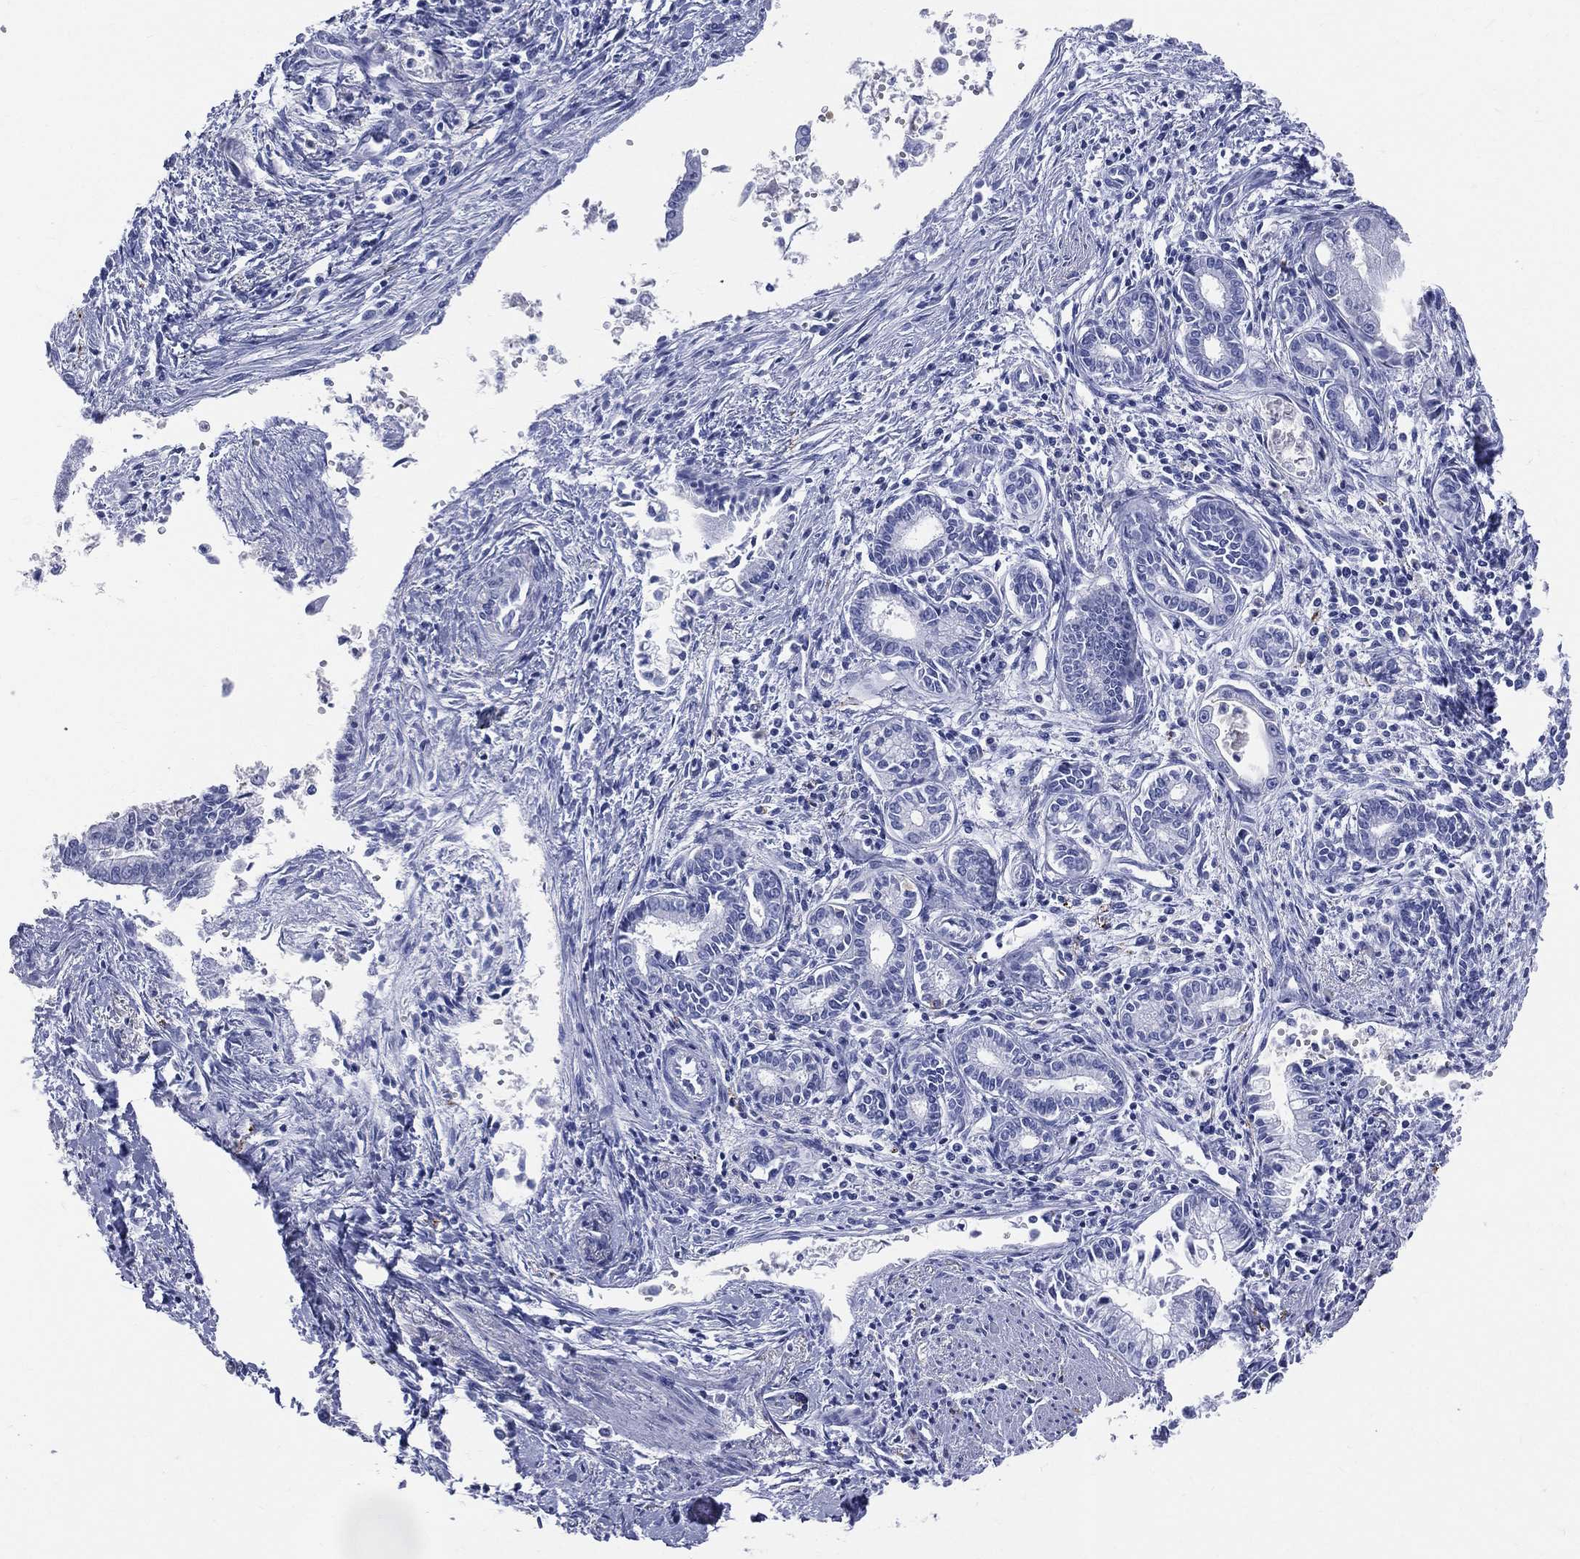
{"staining": {"intensity": "negative", "quantity": "none", "location": "none"}, "tissue": "pancreatic cancer", "cell_type": "Tumor cells", "image_type": "cancer", "snomed": [{"axis": "morphology", "description": "Adenocarcinoma, NOS"}, {"axis": "topography", "description": "Pancreas"}], "caption": "Pancreatic cancer stained for a protein using immunohistochemistry (IHC) displays no expression tumor cells.", "gene": "SYP", "patient": {"sex": "female", "age": 65}}